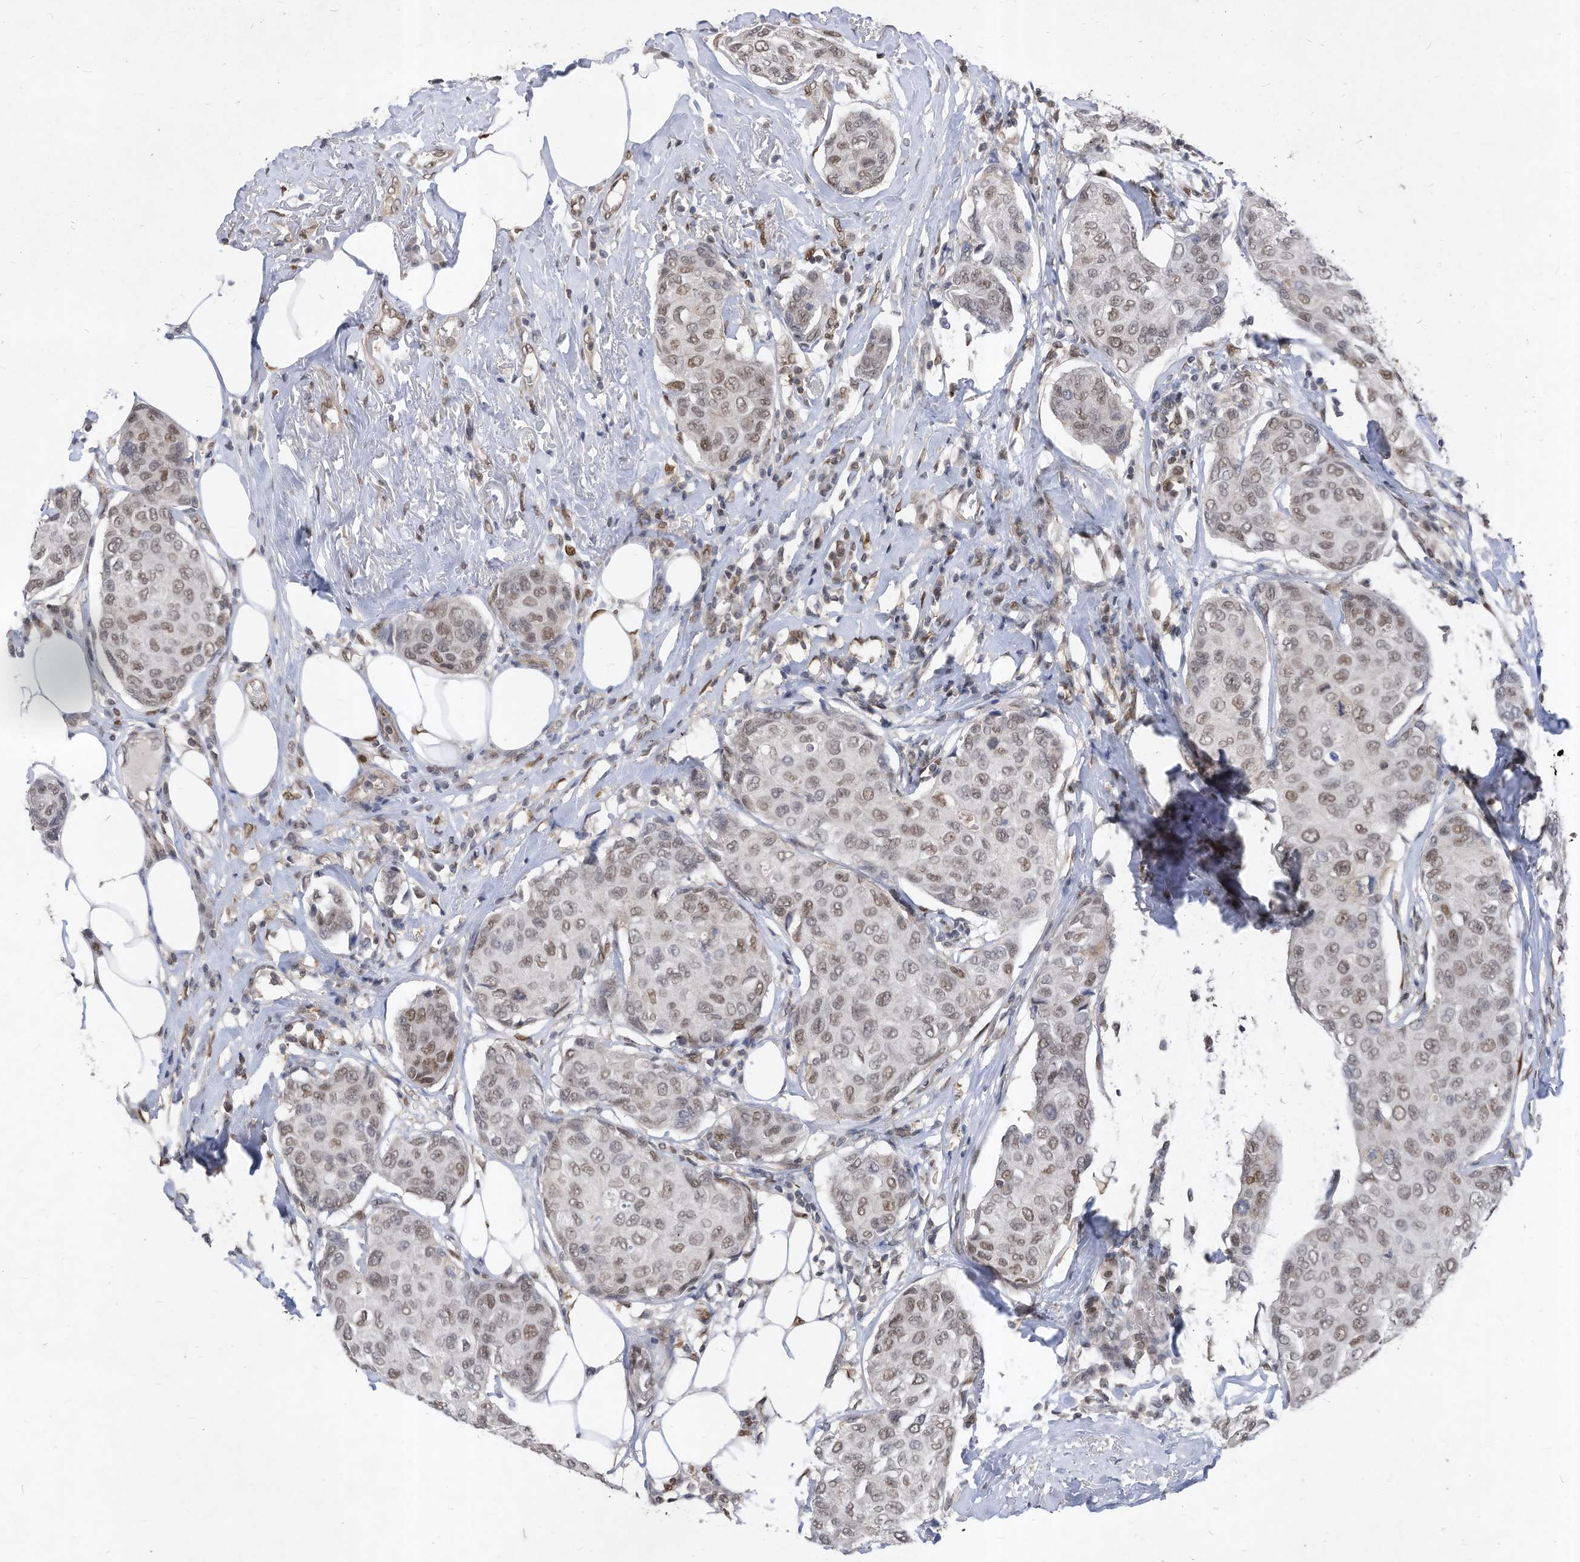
{"staining": {"intensity": "moderate", "quantity": "25%-75%", "location": "nuclear"}, "tissue": "breast cancer", "cell_type": "Tumor cells", "image_type": "cancer", "snomed": [{"axis": "morphology", "description": "Duct carcinoma"}, {"axis": "topography", "description": "Breast"}], "caption": "There is medium levels of moderate nuclear staining in tumor cells of breast cancer (infiltrating ductal carcinoma), as demonstrated by immunohistochemical staining (brown color).", "gene": "KPNB1", "patient": {"sex": "female", "age": 80}}